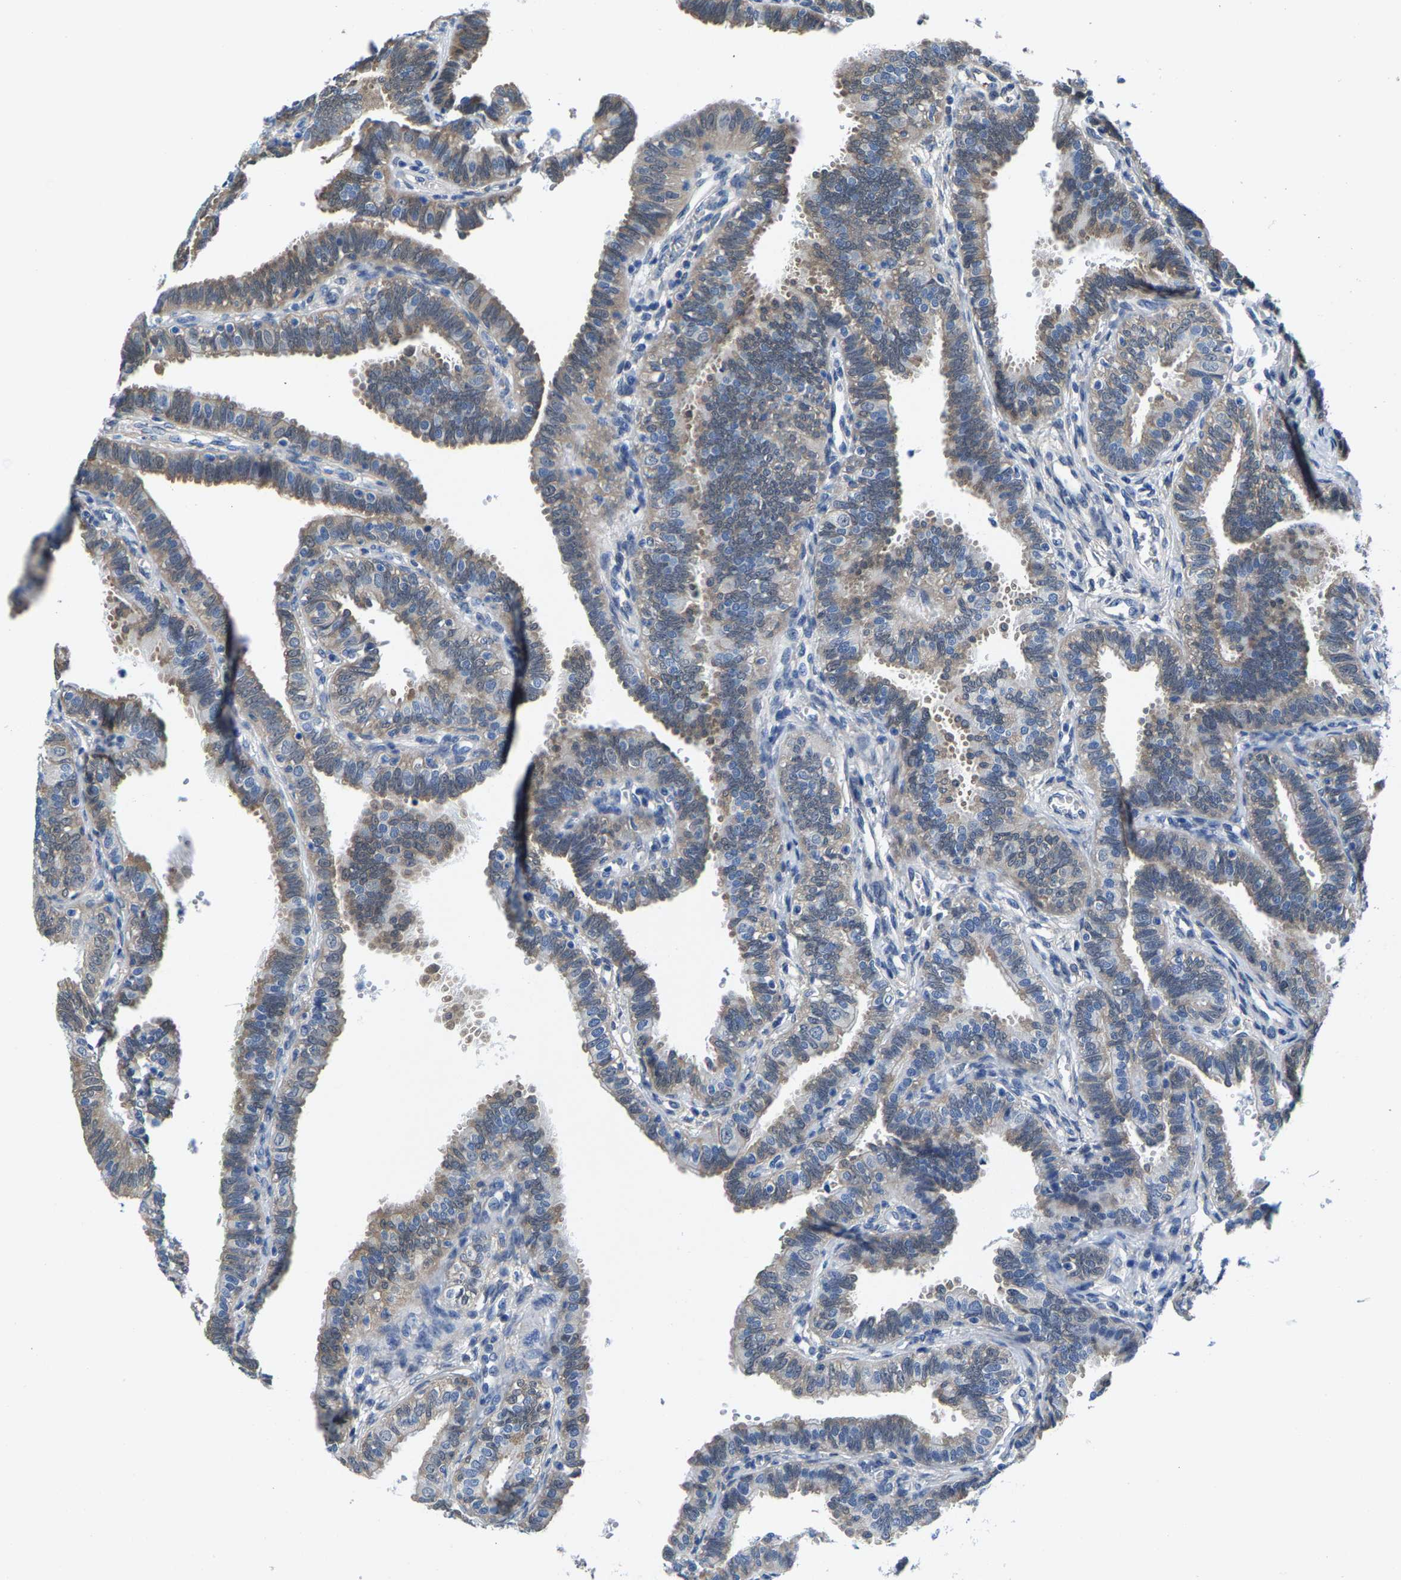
{"staining": {"intensity": "weak", "quantity": "25%-75%", "location": "cytoplasmic/membranous"}, "tissue": "fallopian tube", "cell_type": "Glandular cells", "image_type": "normal", "snomed": [{"axis": "morphology", "description": "Normal tissue, NOS"}, {"axis": "topography", "description": "Fallopian tube"}, {"axis": "topography", "description": "Placenta"}], "caption": "Weak cytoplasmic/membranous positivity is present in approximately 25%-75% of glandular cells in normal fallopian tube.", "gene": "SSH3", "patient": {"sex": "female", "age": 34}}